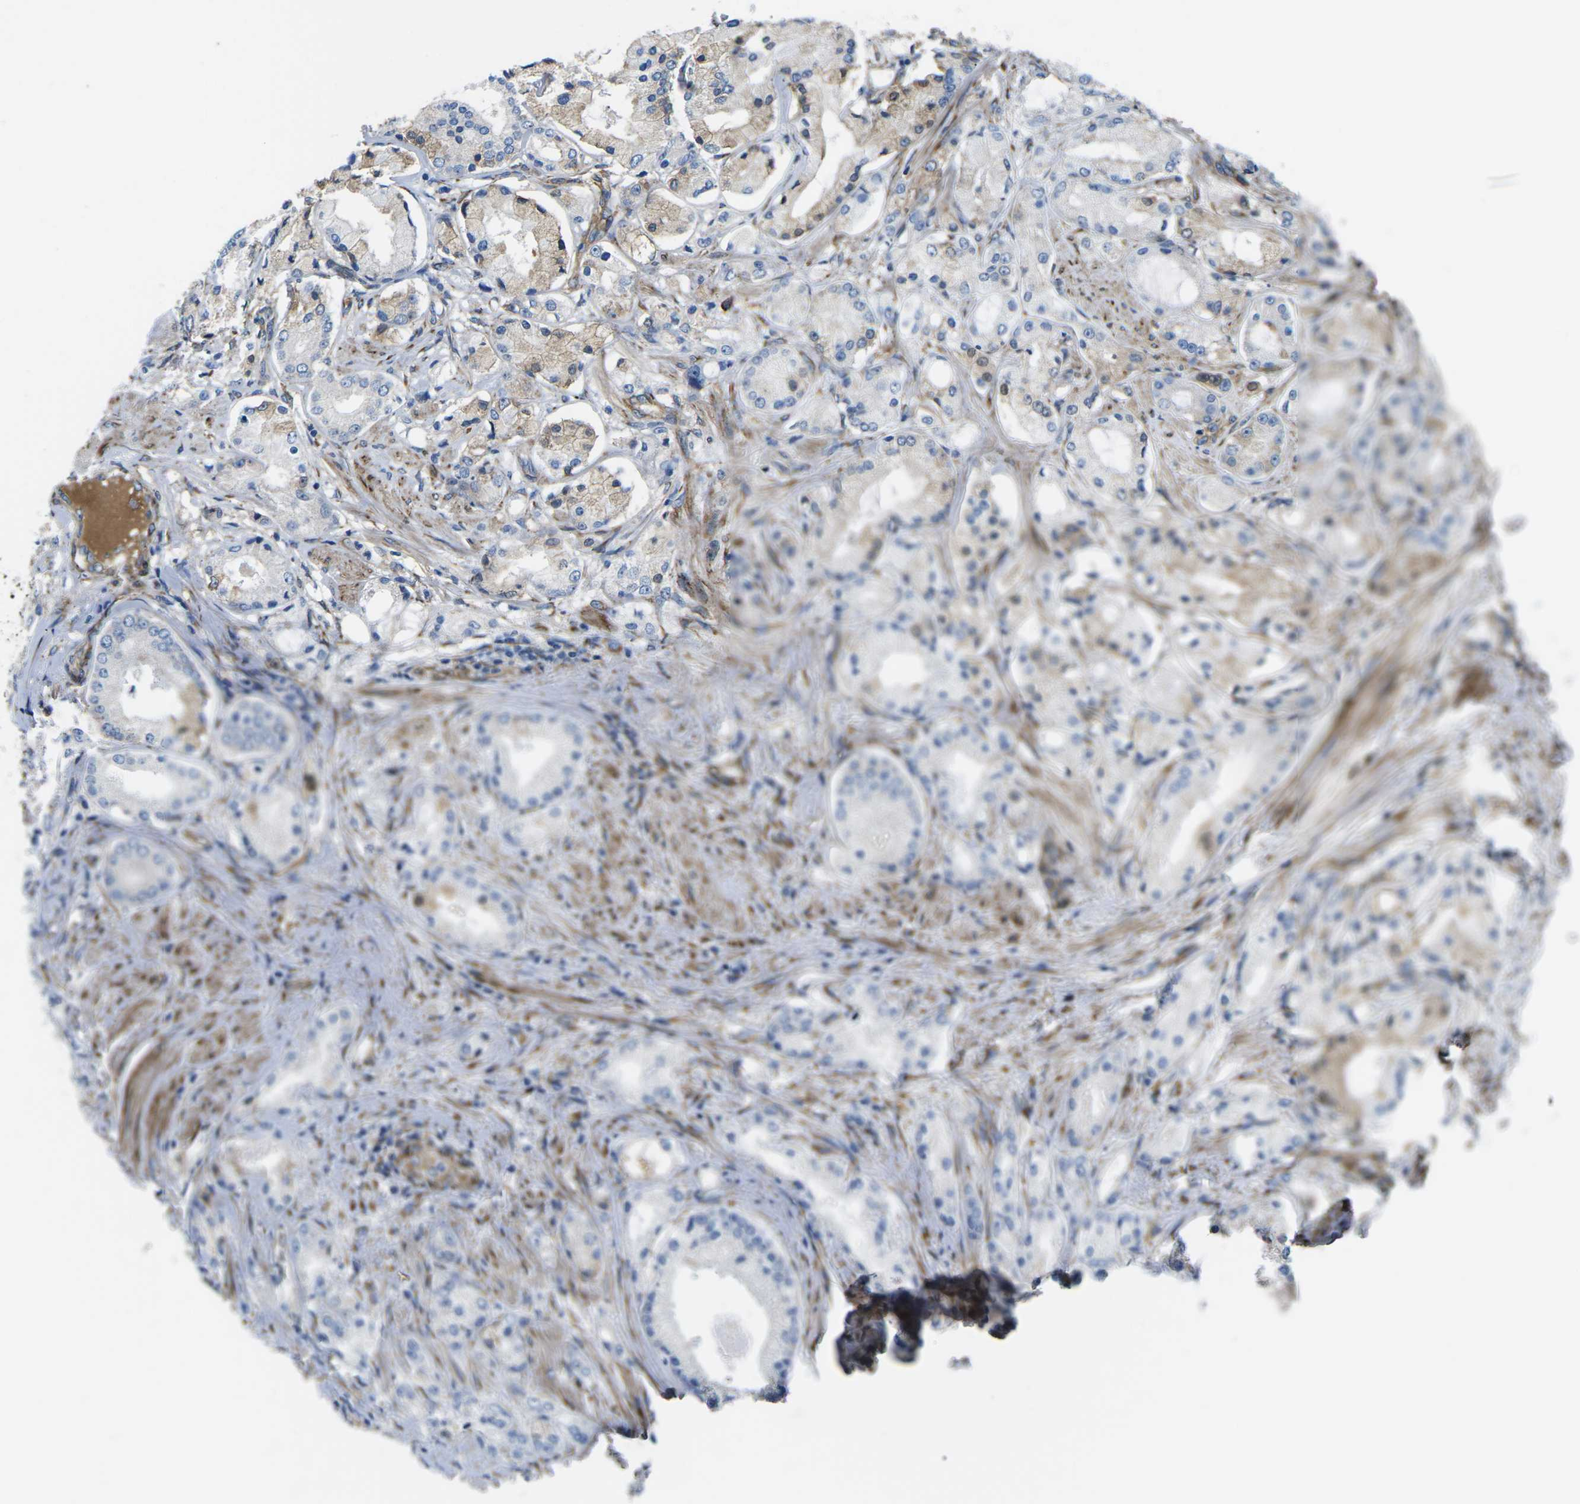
{"staining": {"intensity": "weak", "quantity": "<25%", "location": "cytoplasmic/membranous"}, "tissue": "prostate cancer", "cell_type": "Tumor cells", "image_type": "cancer", "snomed": [{"axis": "morphology", "description": "Adenocarcinoma, Low grade"}, {"axis": "topography", "description": "Prostate"}], "caption": "Prostate cancer was stained to show a protein in brown. There is no significant positivity in tumor cells.", "gene": "PDZD8", "patient": {"sex": "male", "age": 63}}